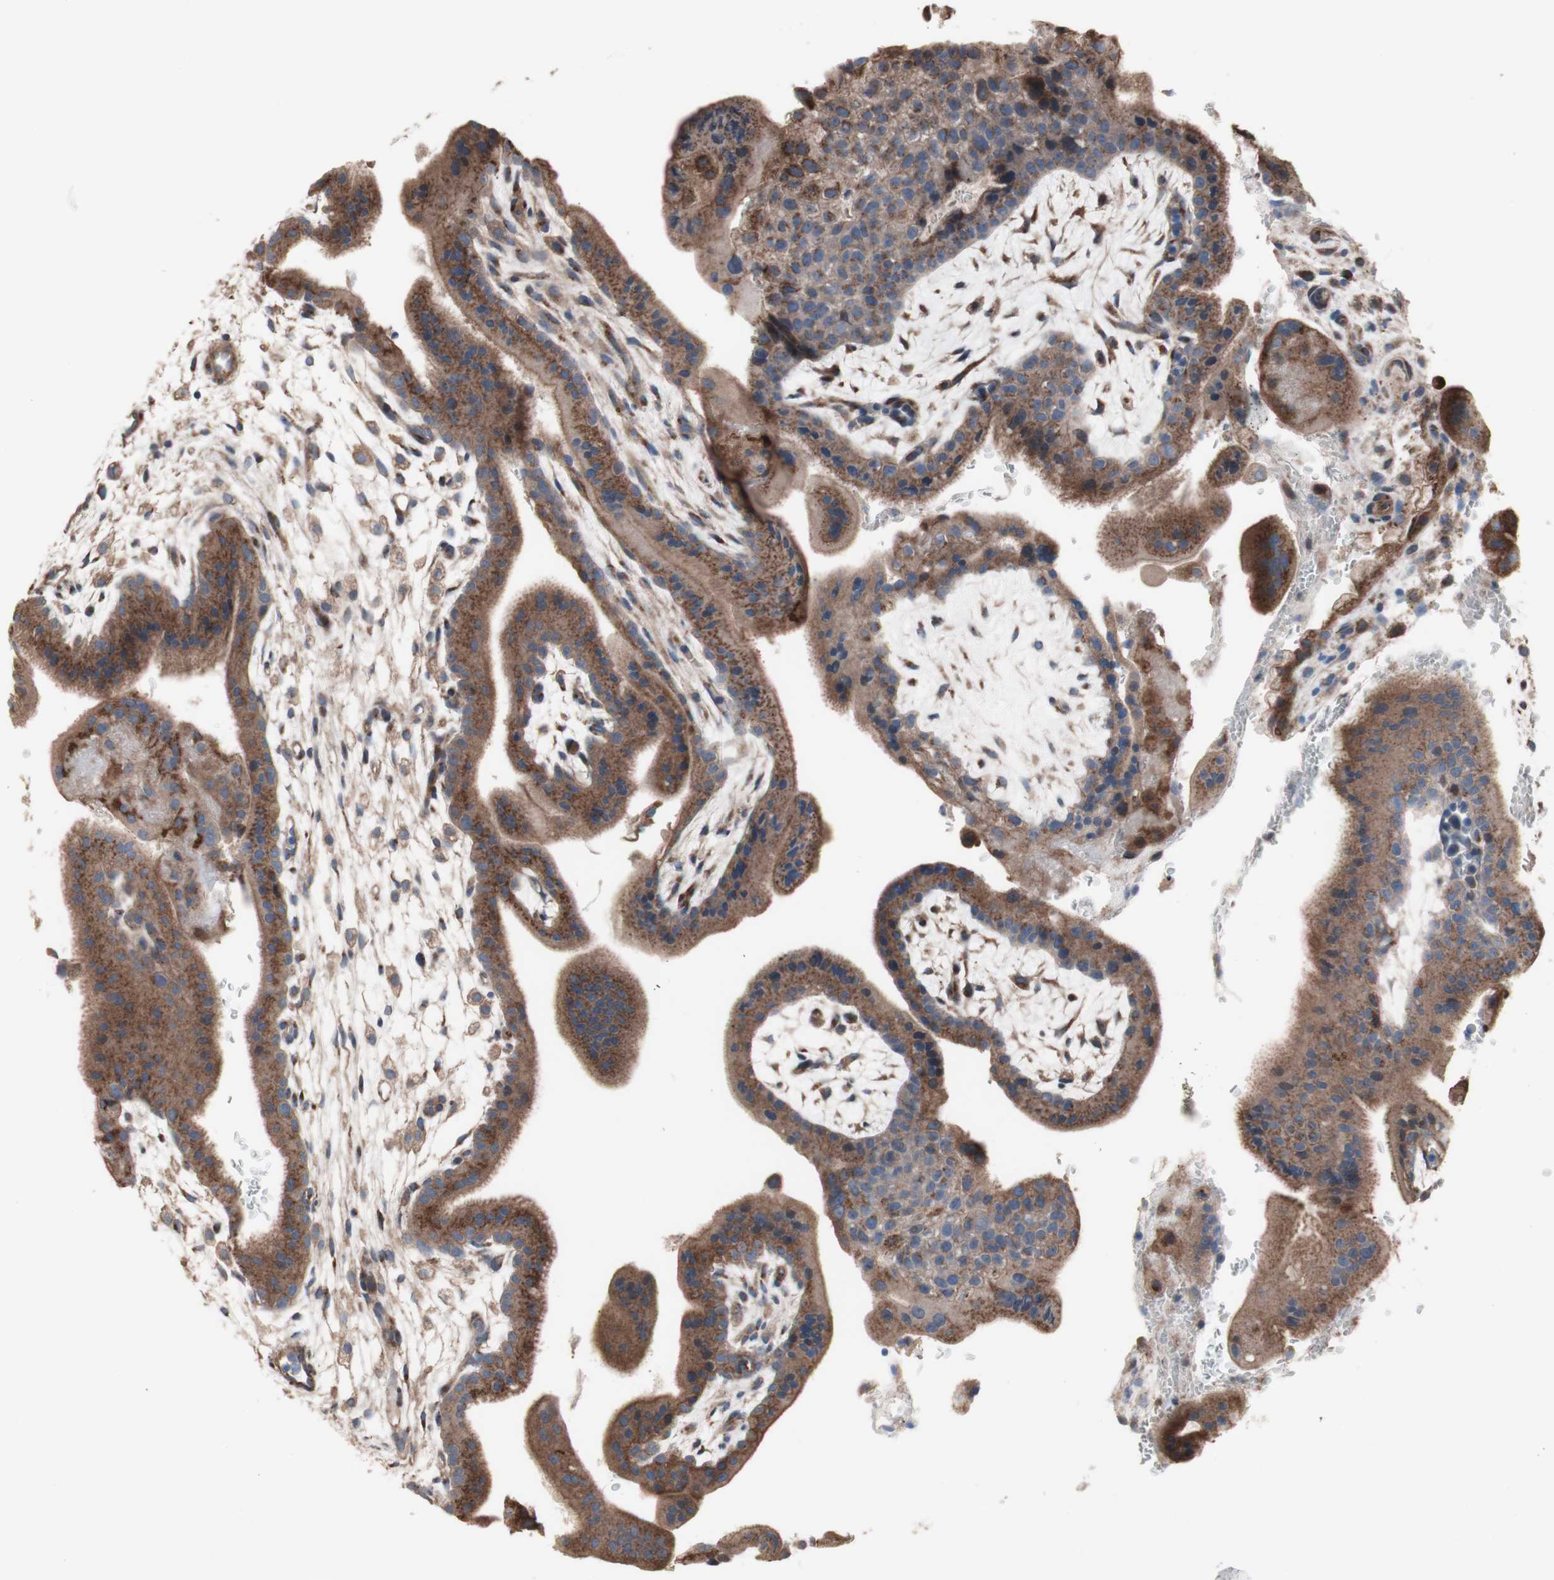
{"staining": {"intensity": "moderate", "quantity": ">75%", "location": "cytoplasmic/membranous"}, "tissue": "placenta", "cell_type": "Trophoblastic cells", "image_type": "normal", "snomed": [{"axis": "morphology", "description": "Normal tissue, NOS"}, {"axis": "topography", "description": "Placenta"}], "caption": "Immunohistochemical staining of benign placenta demonstrates medium levels of moderate cytoplasmic/membranous positivity in about >75% of trophoblastic cells.", "gene": "COPB1", "patient": {"sex": "female", "age": 35}}